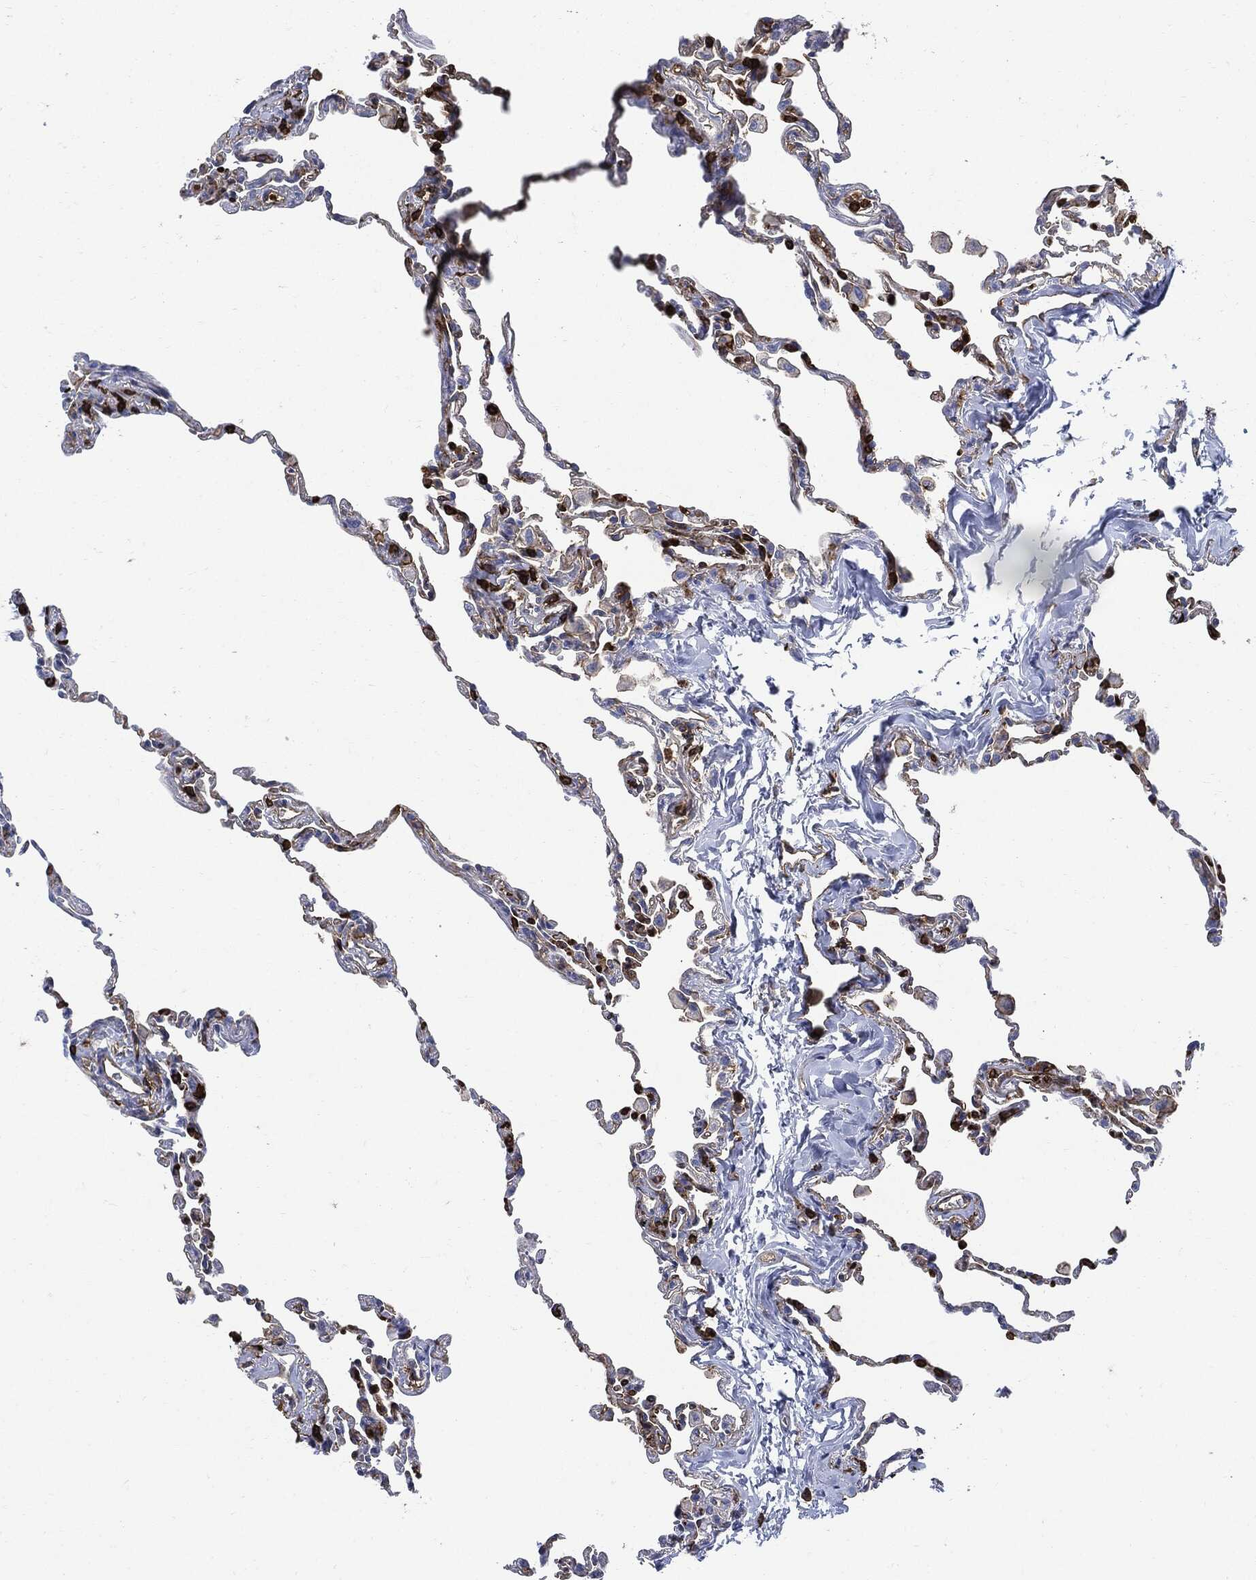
{"staining": {"intensity": "negative", "quantity": "none", "location": "none"}, "tissue": "lung", "cell_type": "Alveolar cells", "image_type": "normal", "snomed": [{"axis": "morphology", "description": "Normal tissue, NOS"}, {"axis": "topography", "description": "Lung"}], "caption": "This is an immunohistochemistry micrograph of benign human lung. There is no staining in alveolar cells.", "gene": "PTPRC", "patient": {"sex": "female", "age": 57}}